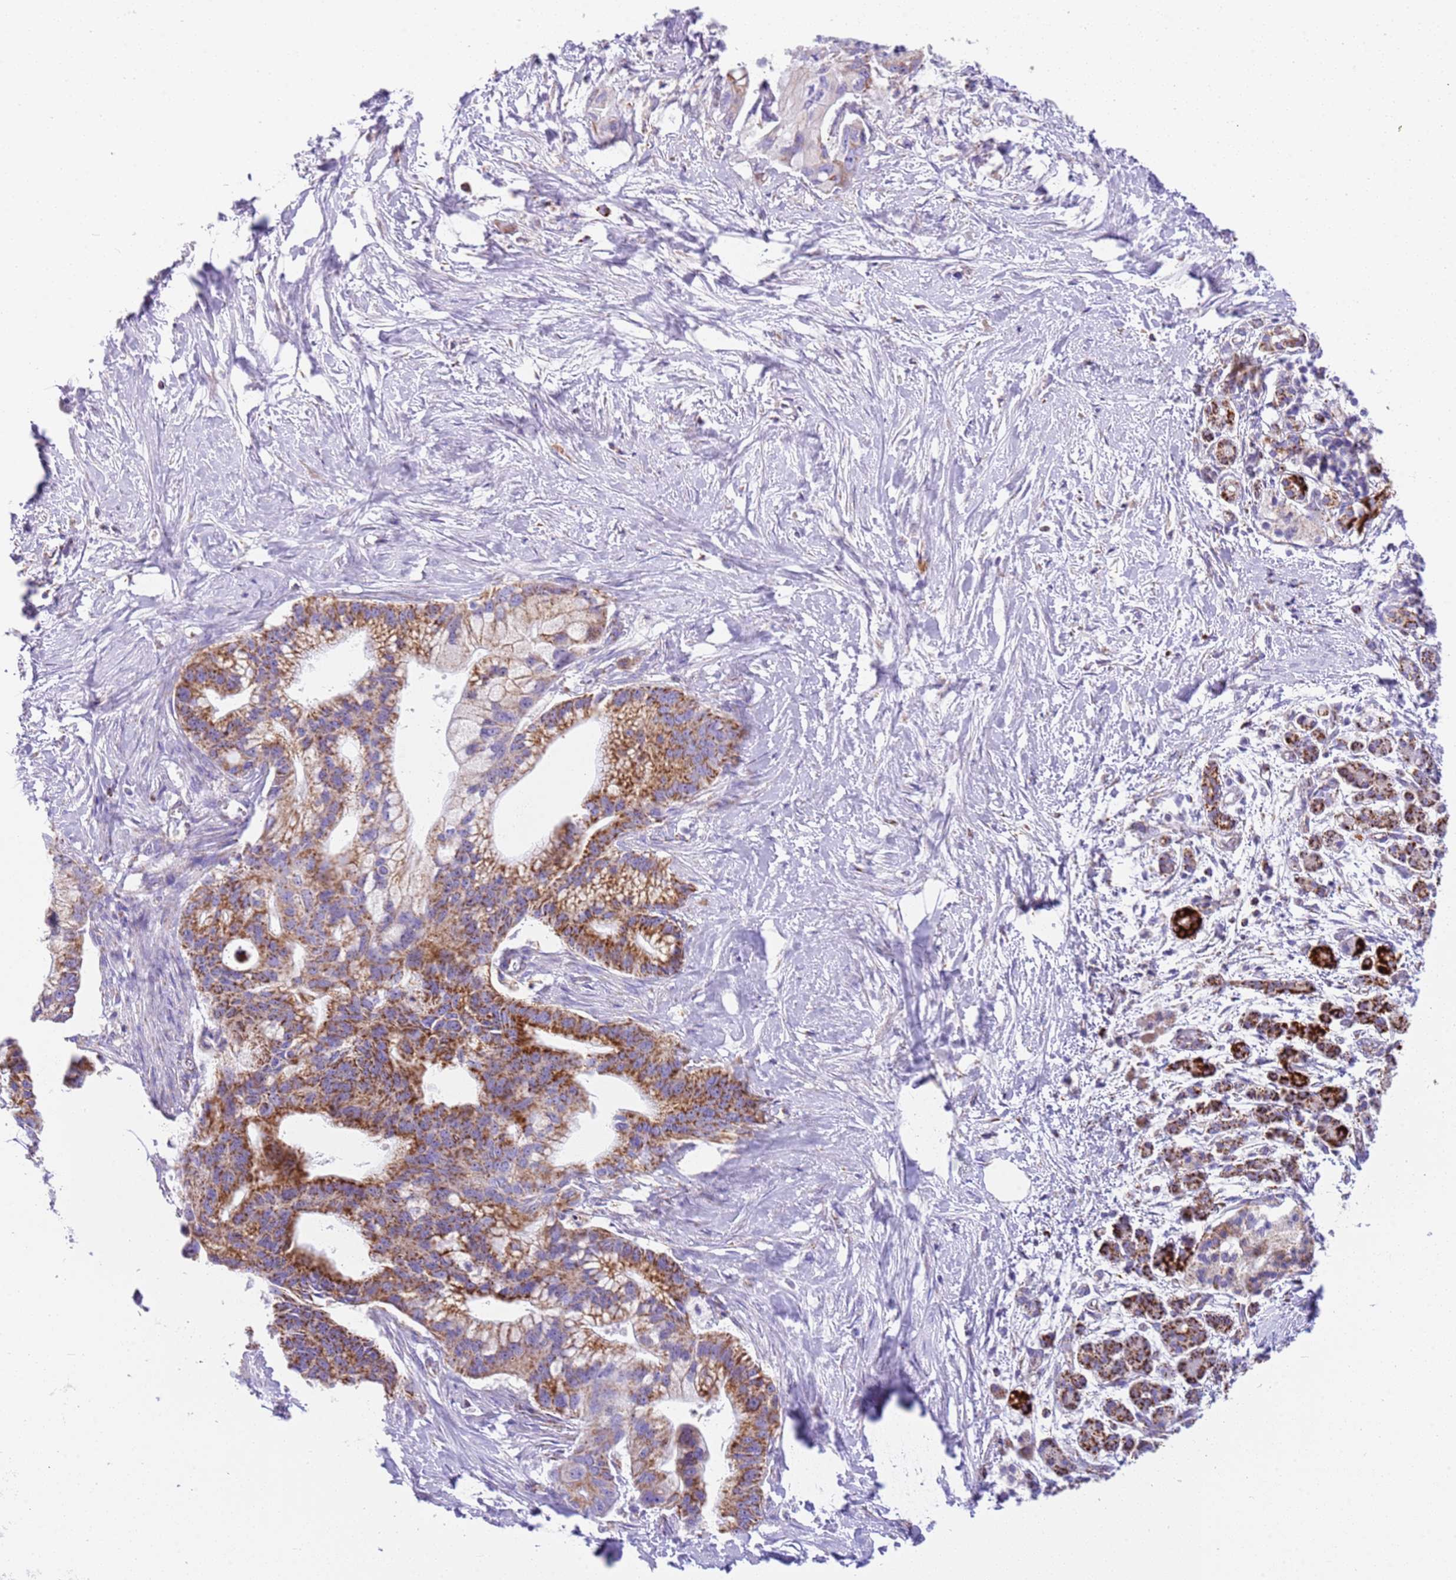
{"staining": {"intensity": "strong", "quantity": ">75%", "location": "cytoplasmic/membranous"}, "tissue": "pancreatic cancer", "cell_type": "Tumor cells", "image_type": "cancer", "snomed": [{"axis": "morphology", "description": "Adenocarcinoma, NOS"}, {"axis": "topography", "description": "Pancreas"}], "caption": "Pancreatic adenocarcinoma stained for a protein (brown) displays strong cytoplasmic/membranous positive positivity in about >75% of tumor cells.", "gene": "SUCLG2", "patient": {"sex": "male", "age": 68}}